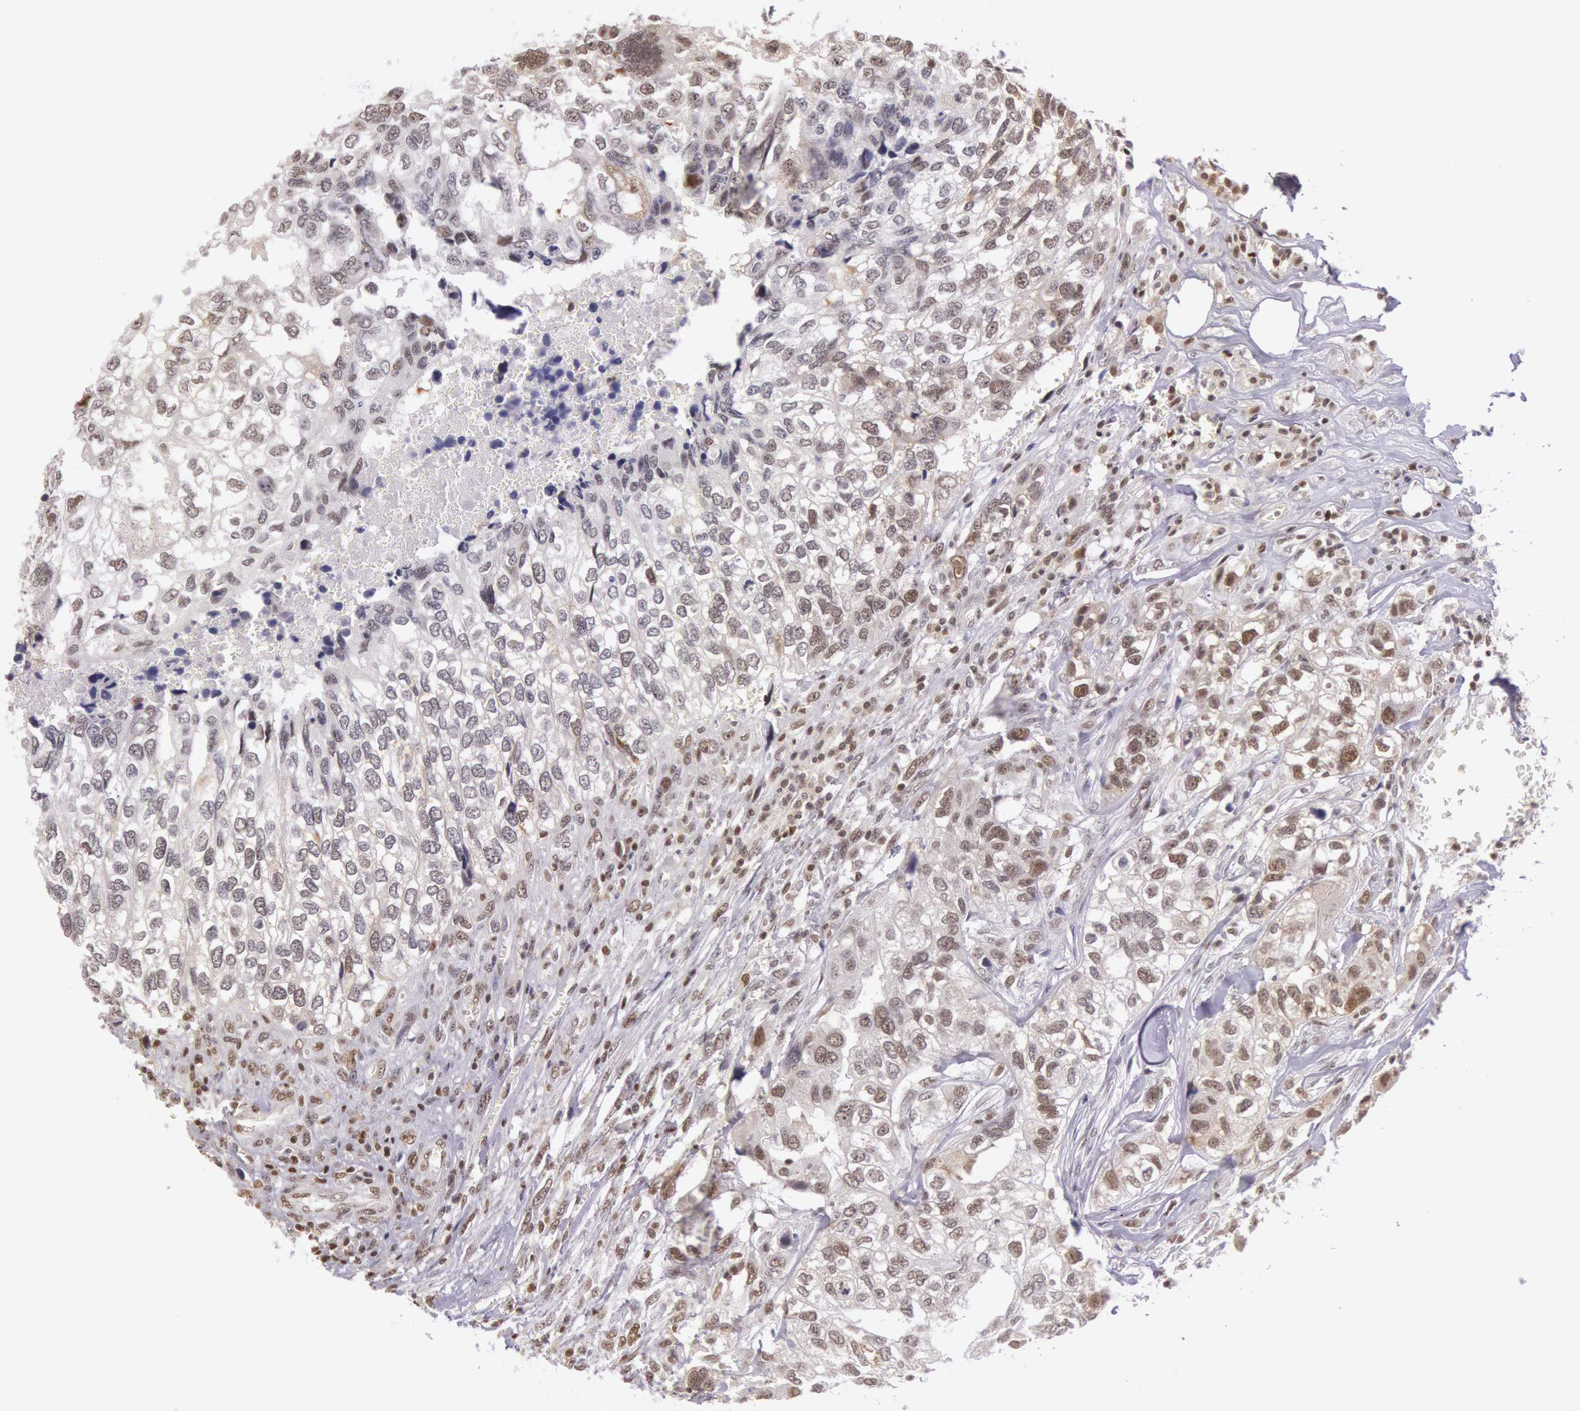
{"staining": {"intensity": "weak", "quantity": "25%-75%", "location": "nuclear"}, "tissue": "breast cancer", "cell_type": "Tumor cells", "image_type": "cancer", "snomed": [{"axis": "morphology", "description": "Neoplasm, malignant, NOS"}, {"axis": "topography", "description": "Breast"}], "caption": "Immunohistochemistry micrograph of breast cancer stained for a protein (brown), which shows low levels of weak nuclear expression in about 25%-75% of tumor cells.", "gene": "ESS2", "patient": {"sex": "female", "age": 50}}